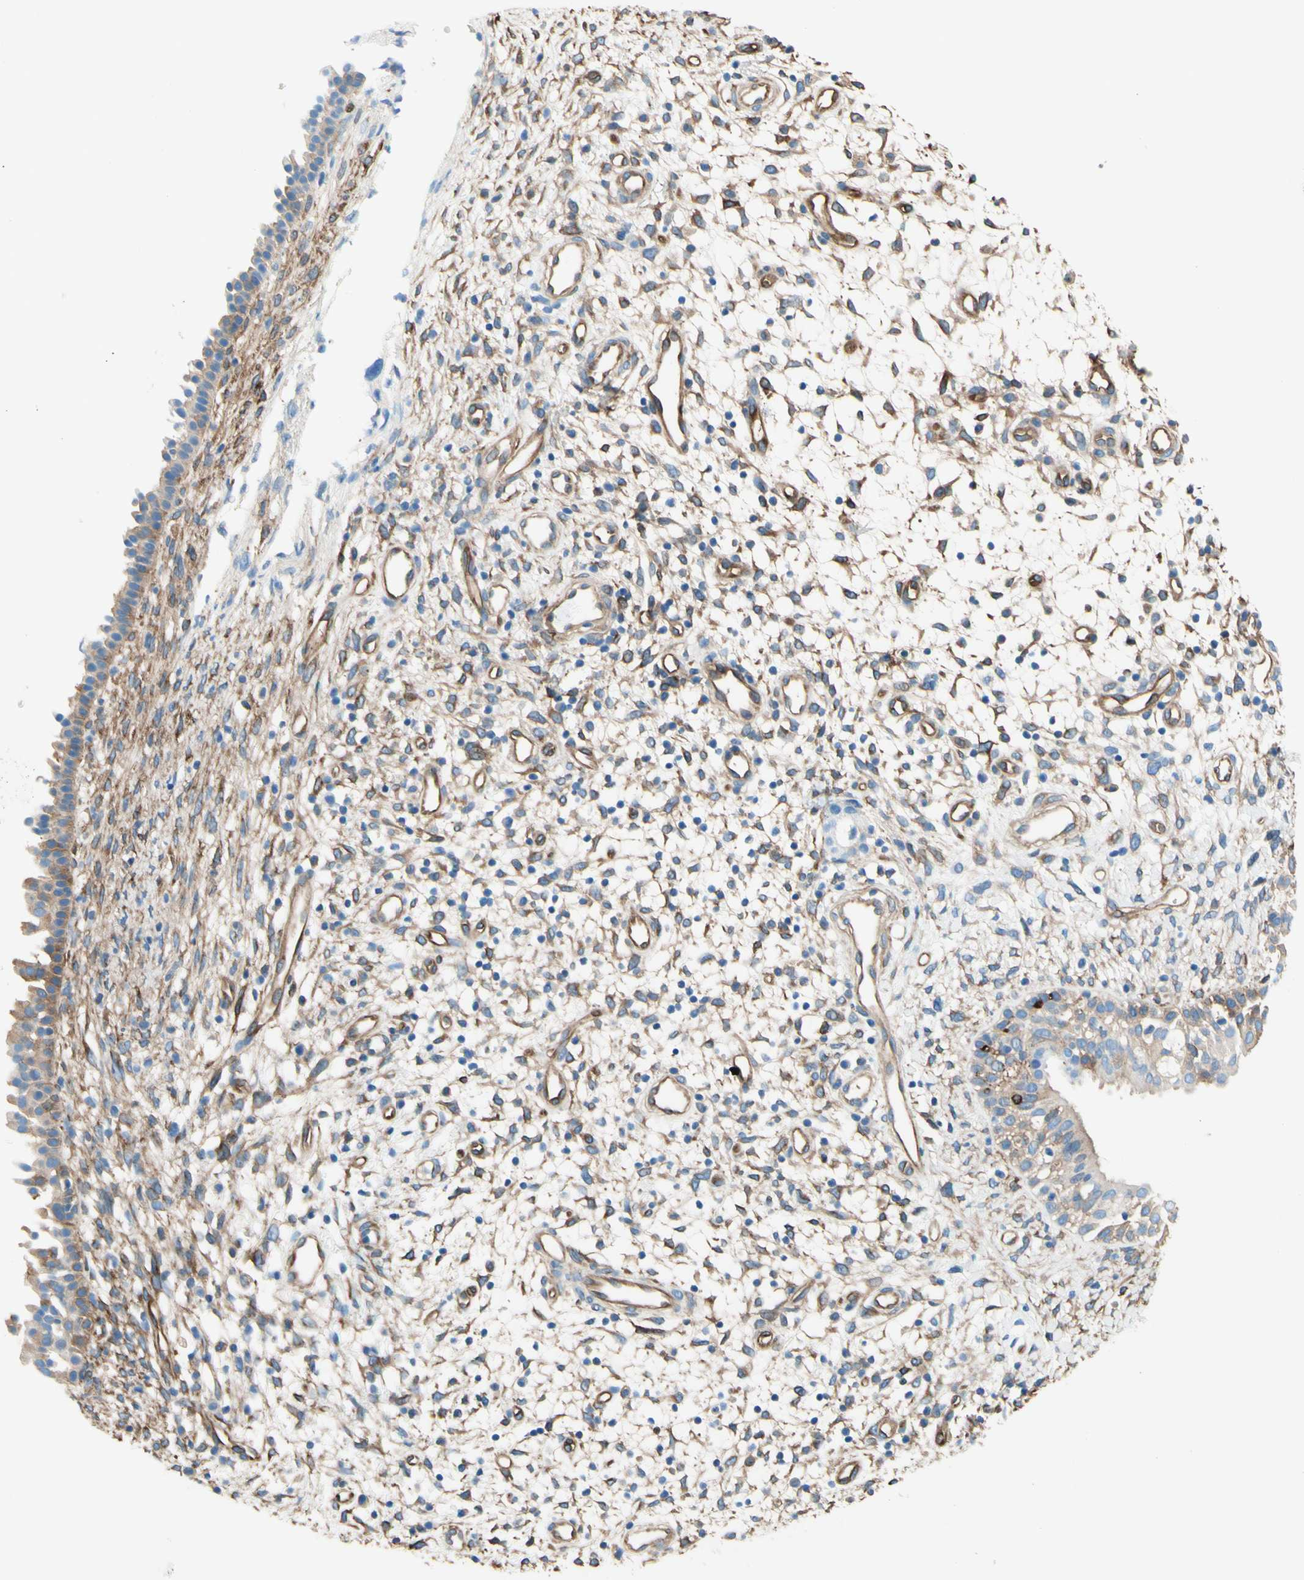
{"staining": {"intensity": "weak", "quantity": ">75%", "location": "cytoplasmic/membranous"}, "tissue": "nasopharynx", "cell_type": "Respiratory epithelial cells", "image_type": "normal", "snomed": [{"axis": "morphology", "description": "Normal tissue, NOS"}, {"axis": "topography", "description": "Nasopharynx"}], "caption": "IHC of benign nasopharynx displays low levels of weak cytoplasmic/membranous positivity in approximately >75% of respiratory epithelial cells.", "gene": "DPYSL3", "patient": {"sex": "male", "age": 22}}